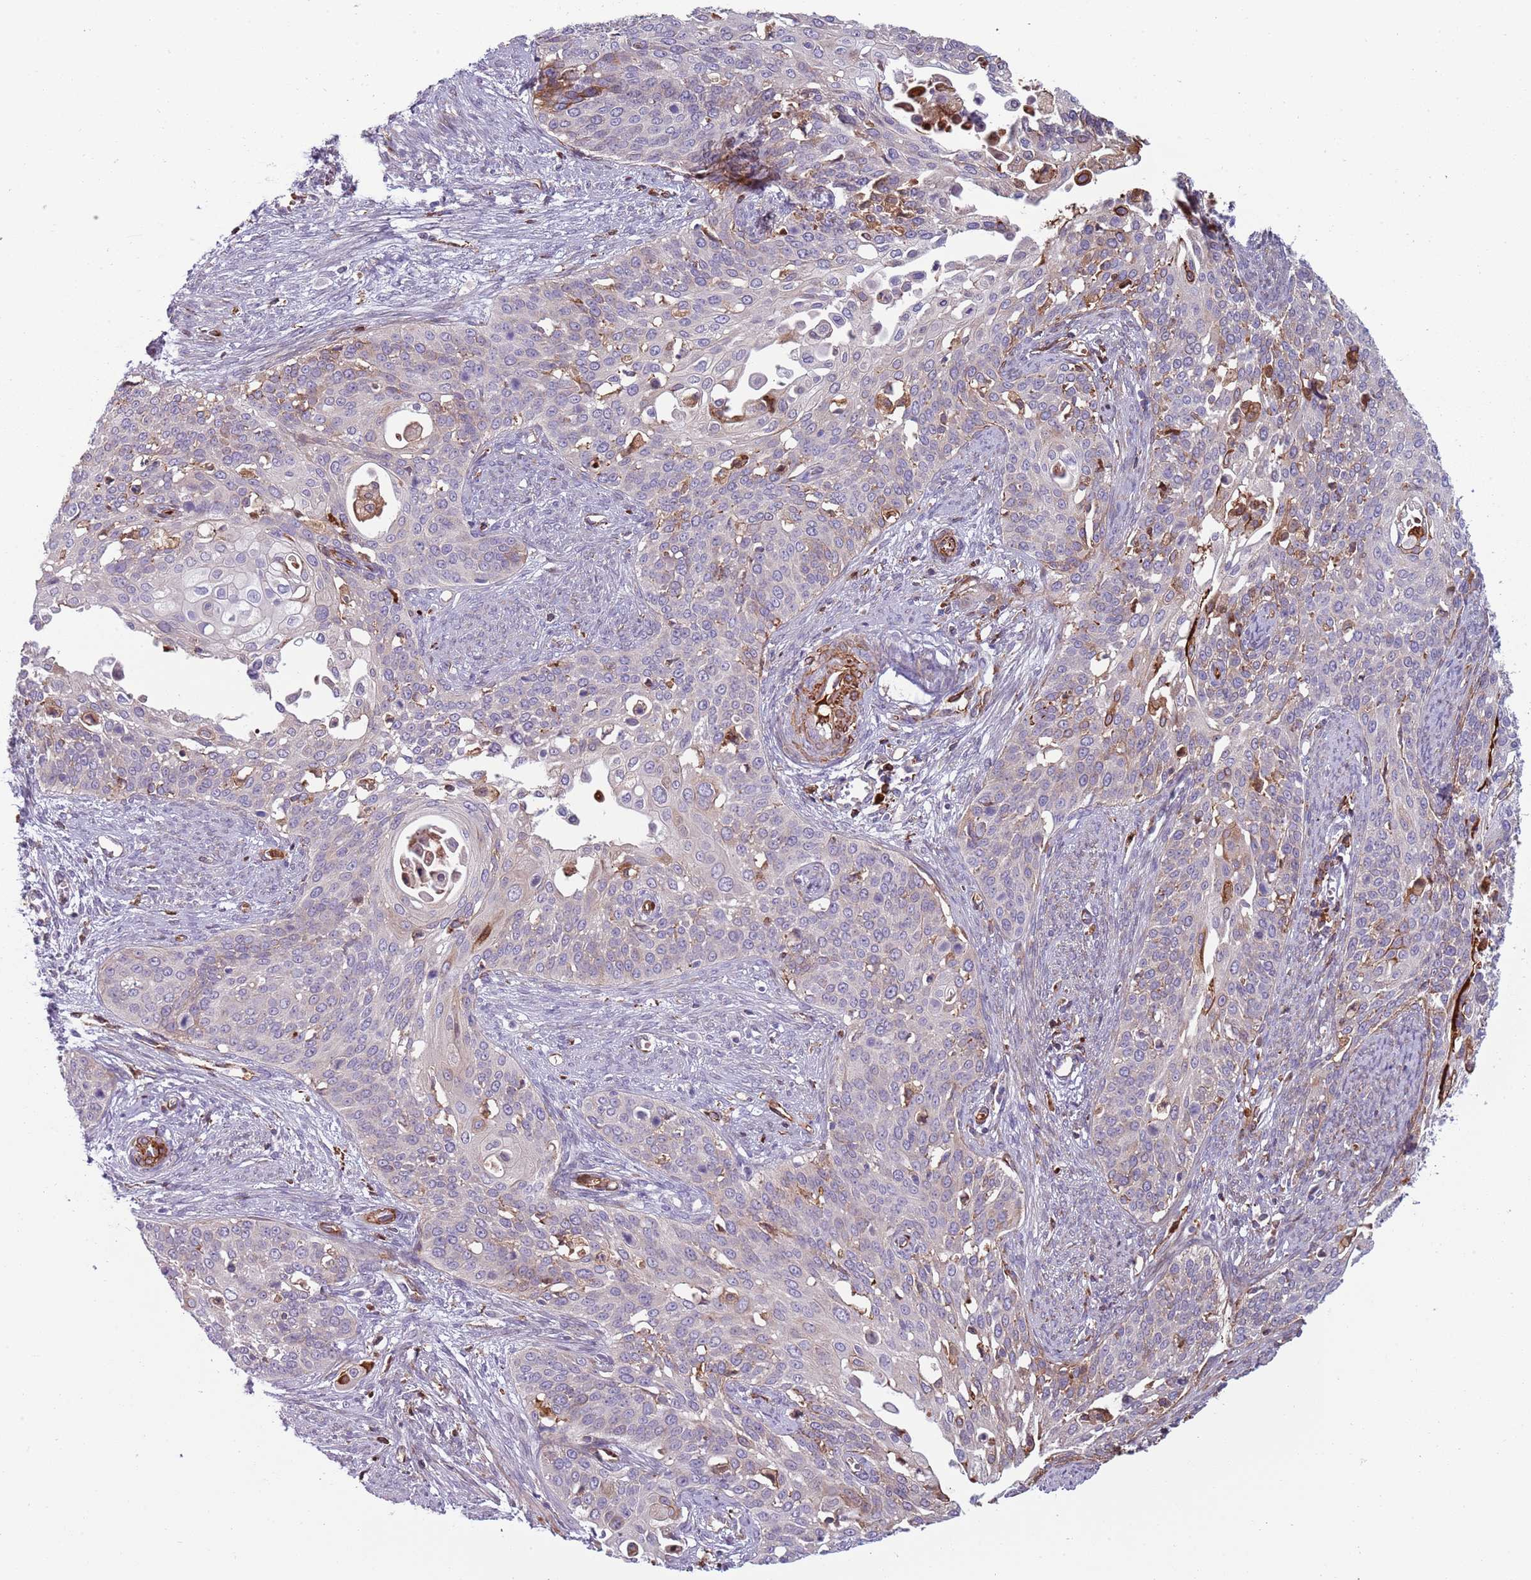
{"staining": {"intensity": "moderate", "quantity": "<25%", "location": "cytoplasmic/membranous"}, "tissue": "cervical cancer", "cell_type": "Tumor cells", "image_type": "cancer", "snomed": [{"axis": "morphology", "description": "Squamous cell carcinoma, NOS"}, {"axis": "topography", "description": "Cervix"}], "caption": "An immunohistochemistry (IHC) histopathology image of neoplastic tissue is shown. Protein staining in brown highlights moderate cytoplasmic/membranous positivity in cervical cancer (squamous cell carcinoma) within tumor cells.", "gene": "NADK", "patient": {"sex": "female", "age": 44}}